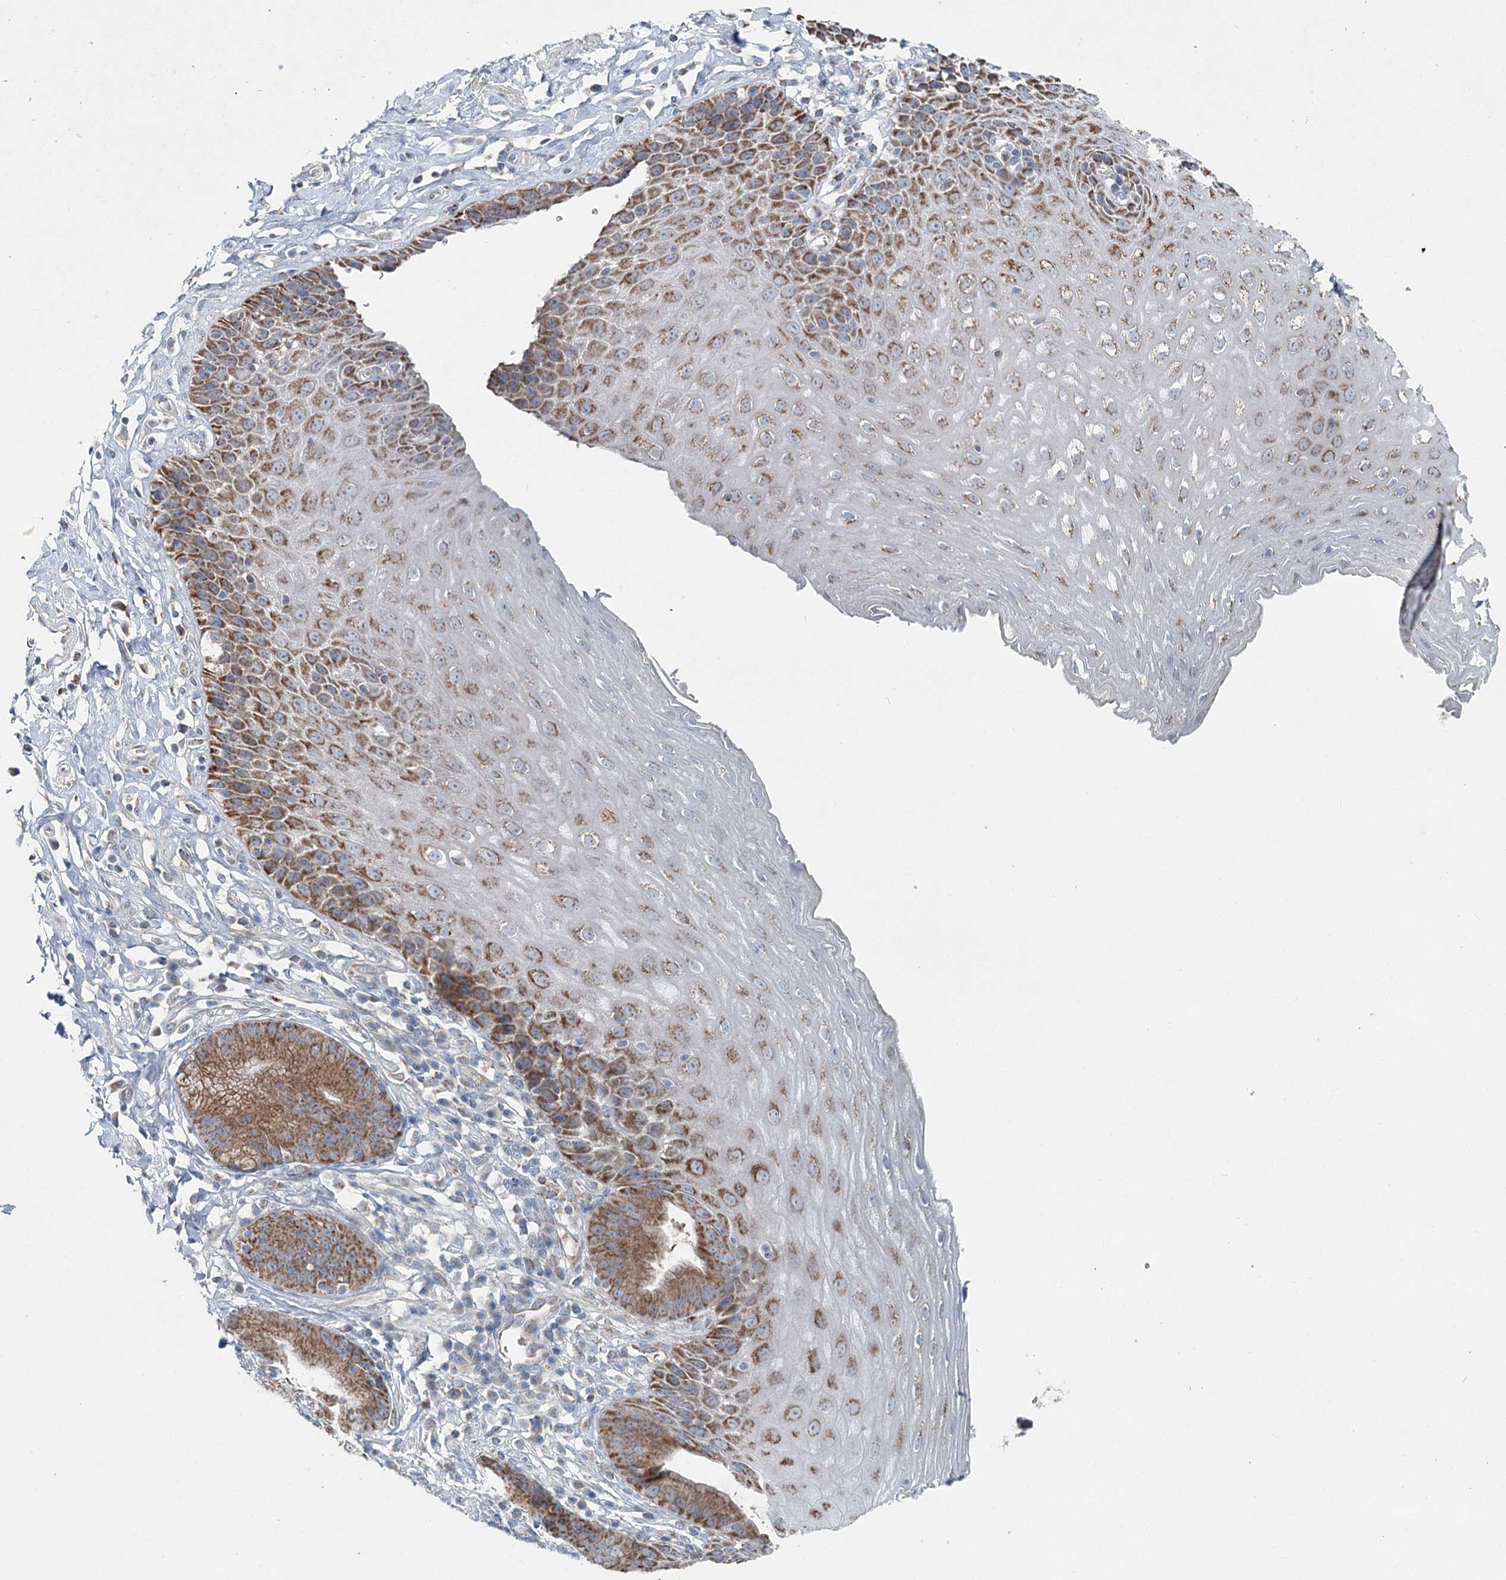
{"staining": {"intensity": "moderate", "quantity": ">75%", "location": "cytoplasmic/membranous"}, "tissue": "esophagus", "cell_type": "Squamous epithelial cells", "image_type": "normal", "snomed": [{"axis": "morphology", "description": "Normal tissue, NOS"}, {"axis": "topography", "description": "Esophagus"}], "caption": "Protein staining of benign esophagus exhibits moderate cytoplasmic/membranous staining in about >75% of squamous epithelial cells.", "gene": "CHCHD5", "patient": {"sex": "female", "age": 61}}